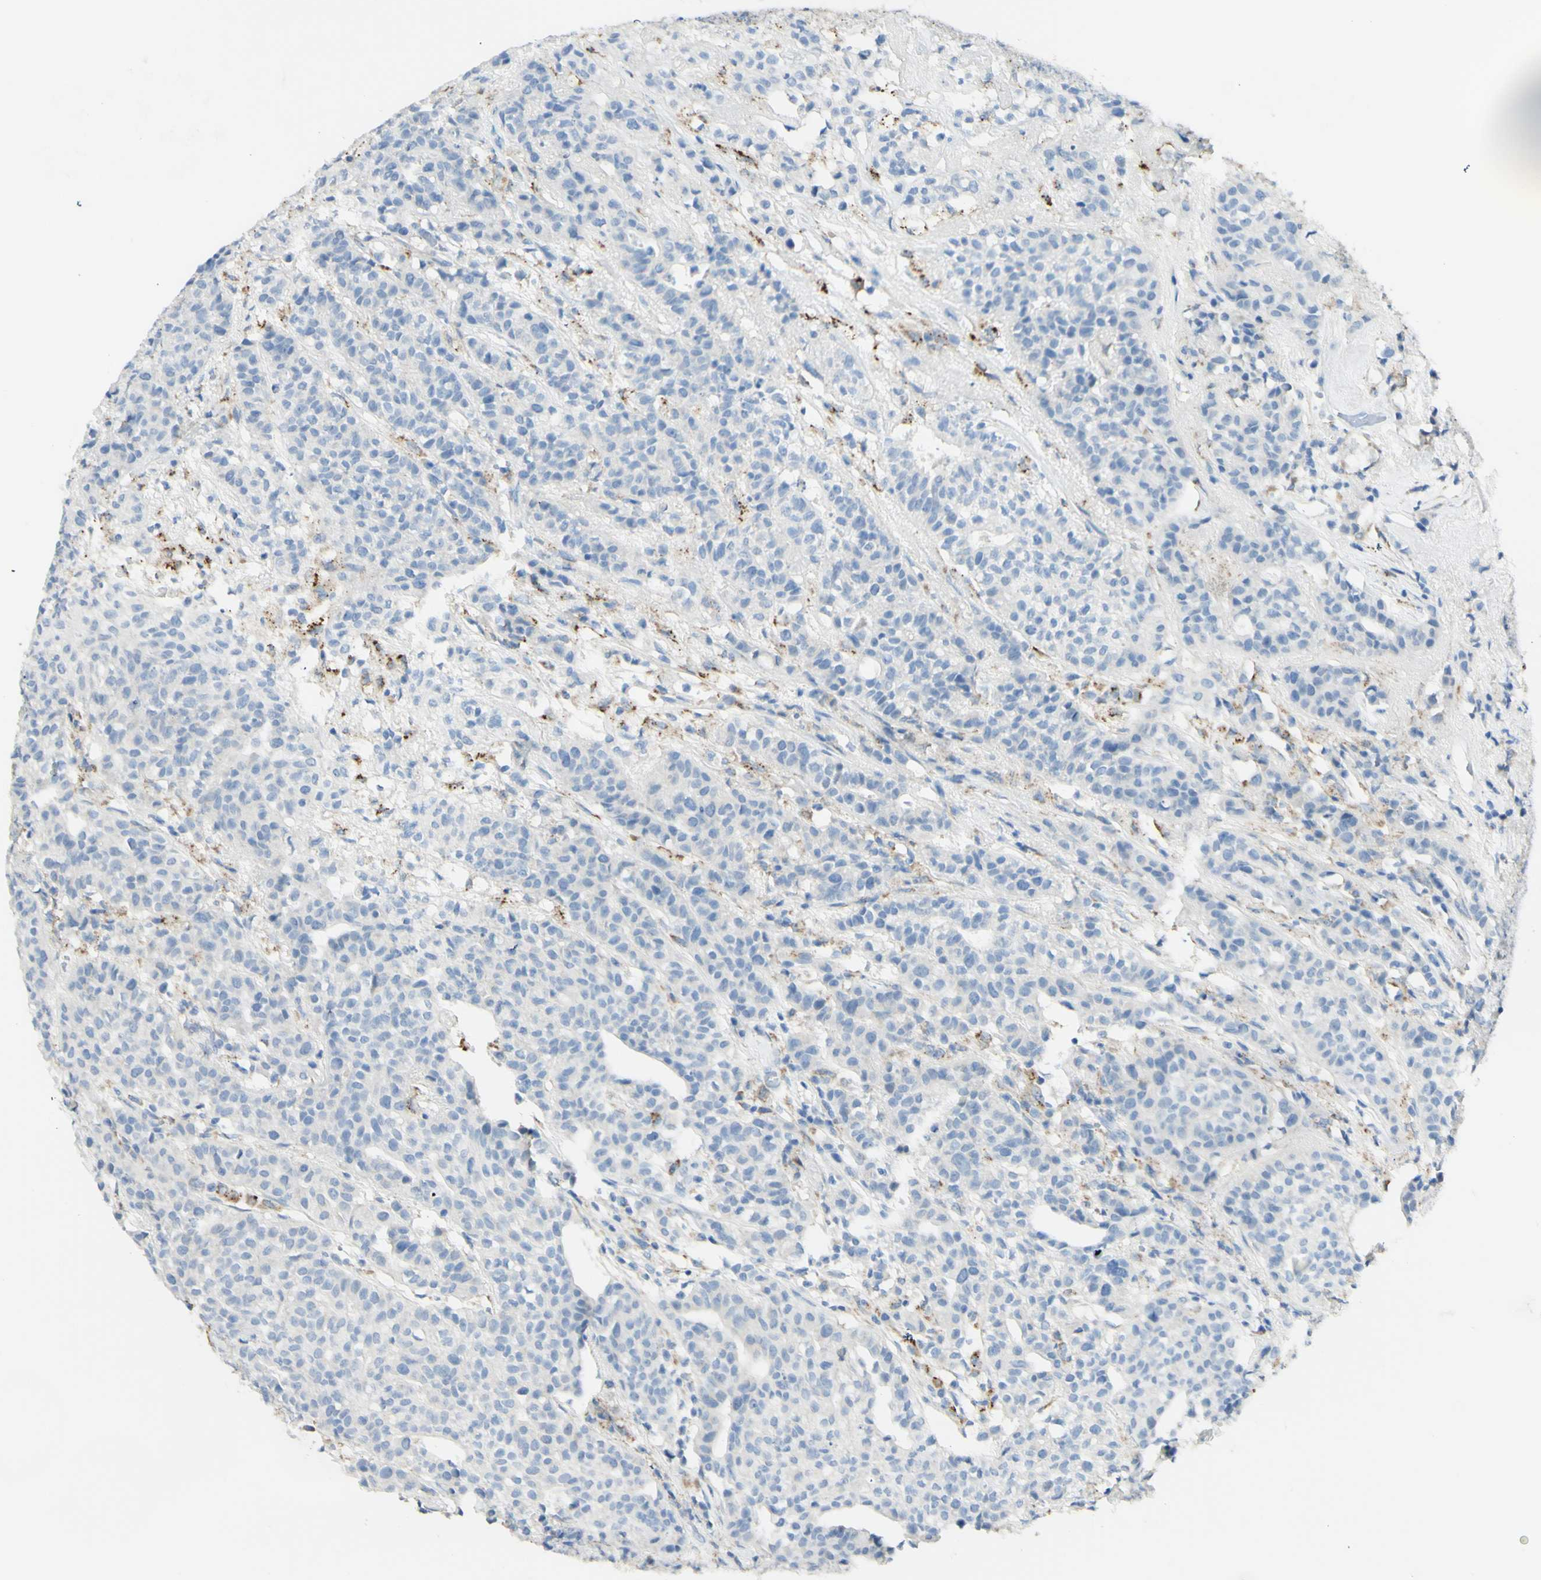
{"staining": {"intensity": "weak", "quantity": "<25%", "location": "cytoplasmic/membranous"}, "tissue": "head and neck cancer", "cell_type": "Tumor cells", "image_type": "cancer", "snomed": [{"axis": "morphology", "description": "Adenocarcinoma, NOS"}, {"axis": "topography", "description": "Salivary gland"}, {"axis": "topography", "description": "Head-Neck"}], "caption": "Tumor cells are negative for brown protein staining in adenocarcinoma (head and neck).", "gene": "TSPAN1", "patient": {"sex": "female", "age": 65}}